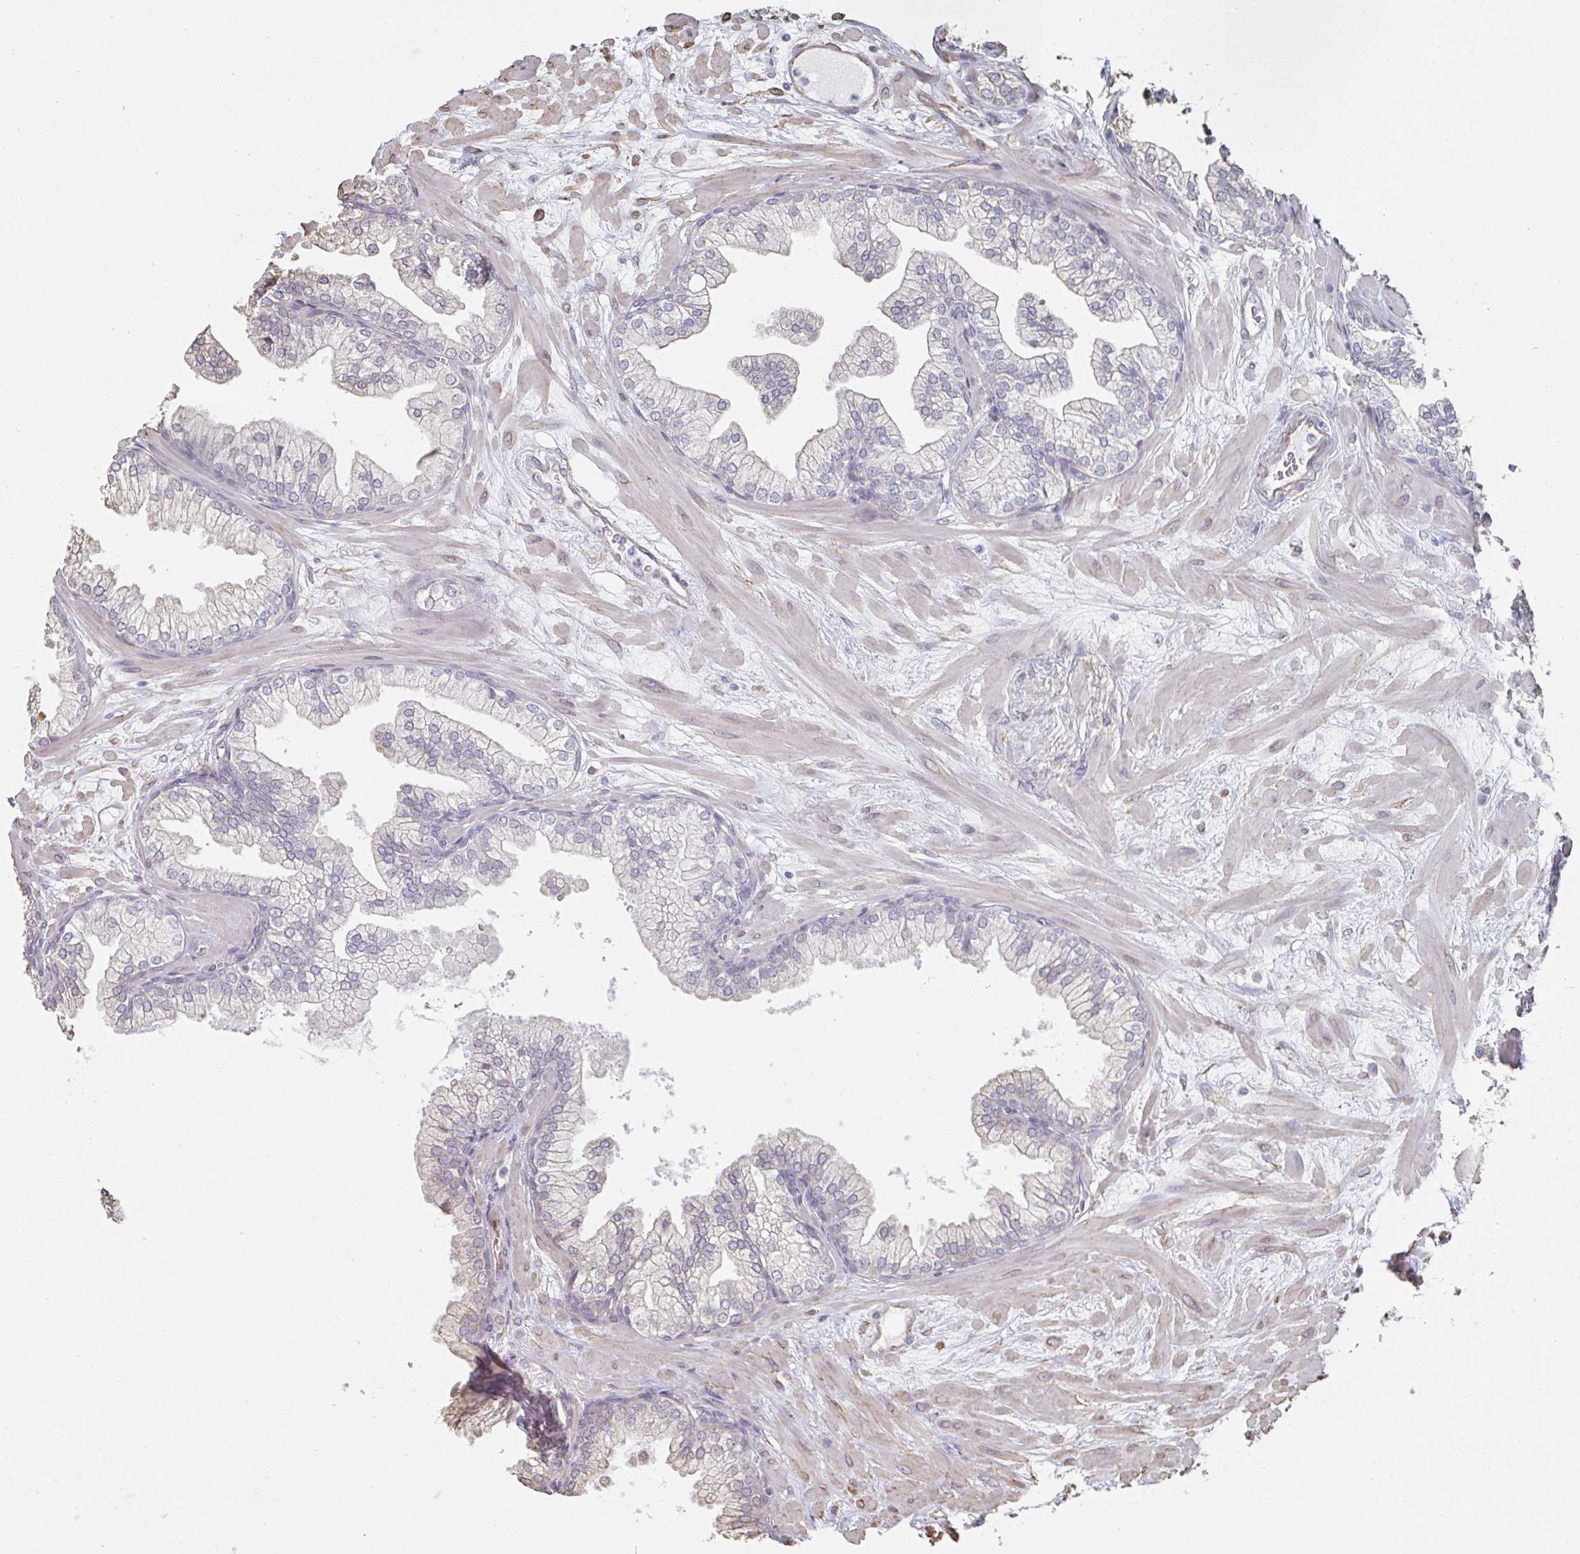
{"staining": {"intensity": "negative", "quantity": "none", "location": "none"}, "tissue": "prostate", "cell_type": "Glandular cells", "image_type": "normal", "snomed": [{"axis": "morphology", "description": "Normal tissue, NOS"}, {"axis": "topography", "description": "Prostate"}, {"axis": "topography", "description": "Peripheral nerve tissue"}], "caption": "High magnification brightfield microscopy of benign prostate stained with DAB (3,3'-diaminobenzidine) (brown) and counterstained with hematoxylin (blue): glandular cells show no significant expression. (DAB IHC, high magnification).", "gene": "RAB5IF", "patient": {"sex": "male", "age": 61}}